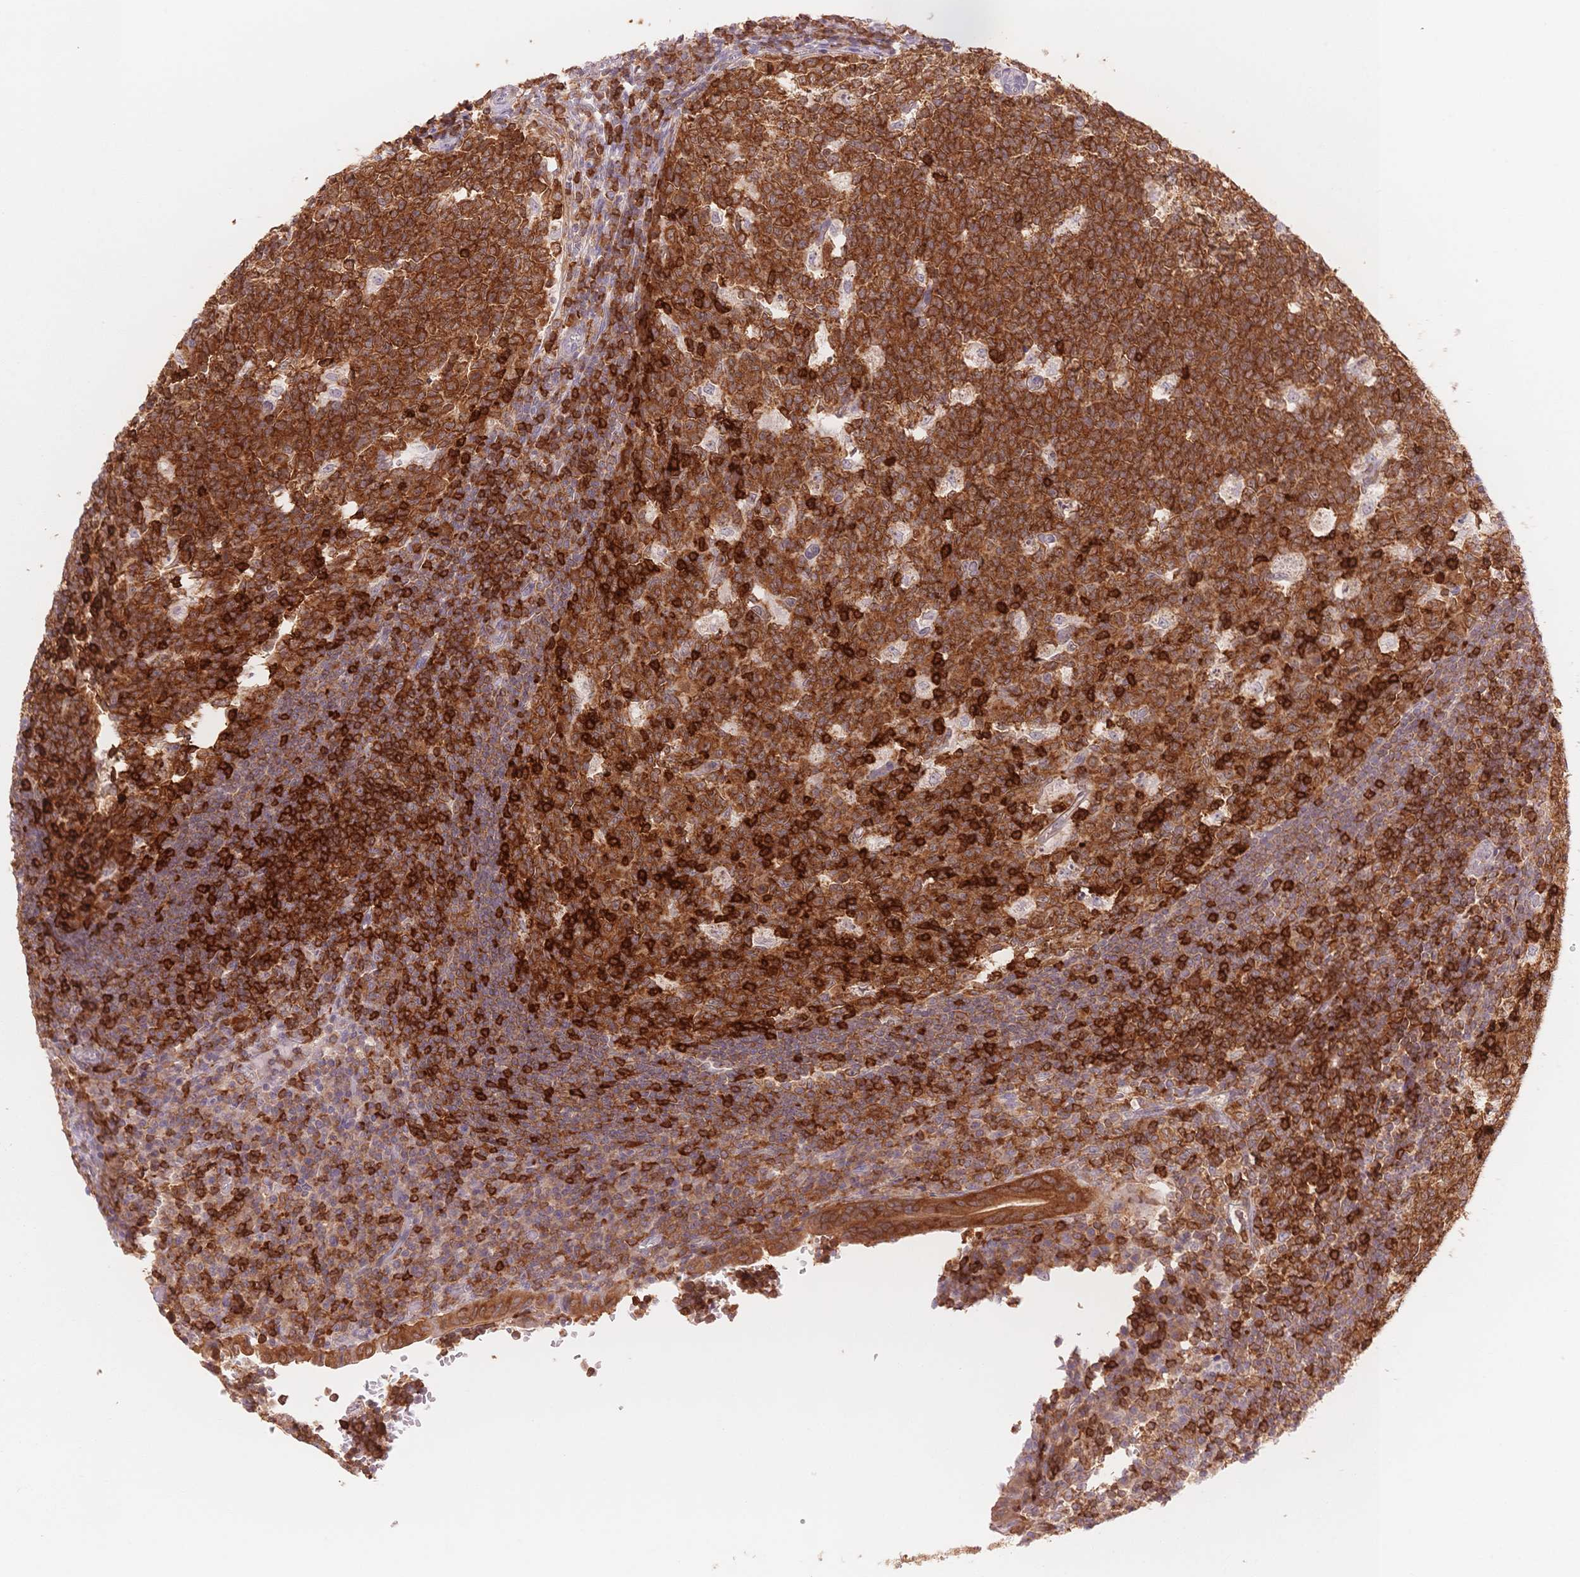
{"staining": {"intensity": "strong", "quantity": ">75%", "location": "cytoplasmic/membranous"}, "tissue": "appendix", "cell_type": "Glandular cells", "image_type": "normal", "snomed": [{"axis": "morphology", "description": "Normal tissue, NOS"}, {"axis": "topography", "description": "Appendix"}], "caption": "An image of appendix stained for a protein displays strong cytoplasmic/membranous brown staining in glandular cells.", "gene": "STK39", "patient": {"sex": "male", "age": 18}}